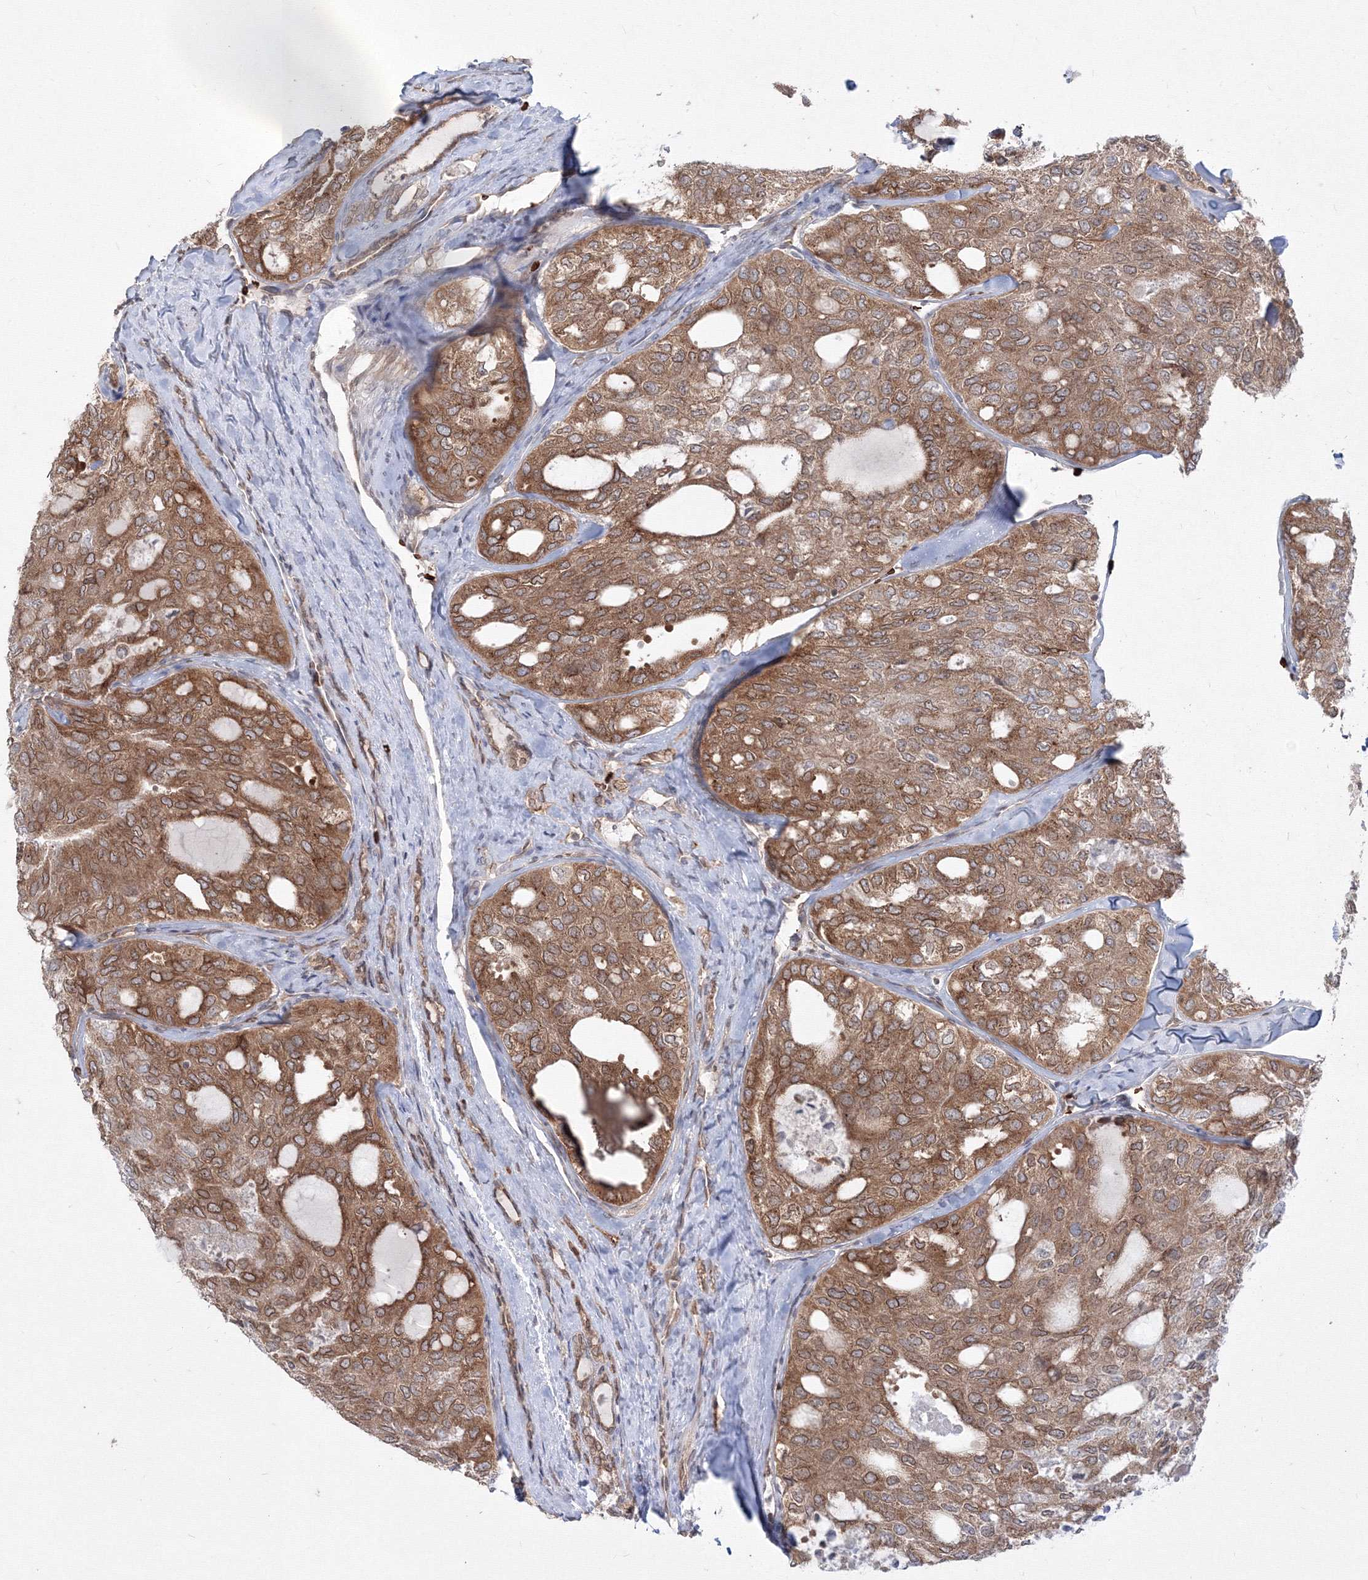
{"staining": {"intensity": "moderate", "quantity": ">75%", "location": "cytoplasmic/membranous,nuclear"}, "tissue": "thyroid cancer", "cell_type": "Tumor cells", "image_type": "cancer", "snomed": [{"axis": "morphology", "description": "Follicular adenoma carcinoma, NOS"}, {"axis": "topography", "description": "Thyroid gland"}], "caption": "Human thyroid follicular adenoma carcinoma stained with a brown dye exhibits moderate cytoplasmic/membranous and nuclear positive staining in approximately >75% of tumor cells.", "gene": "DNAJB2", "patient": {"sex": "male", "age": 75}}